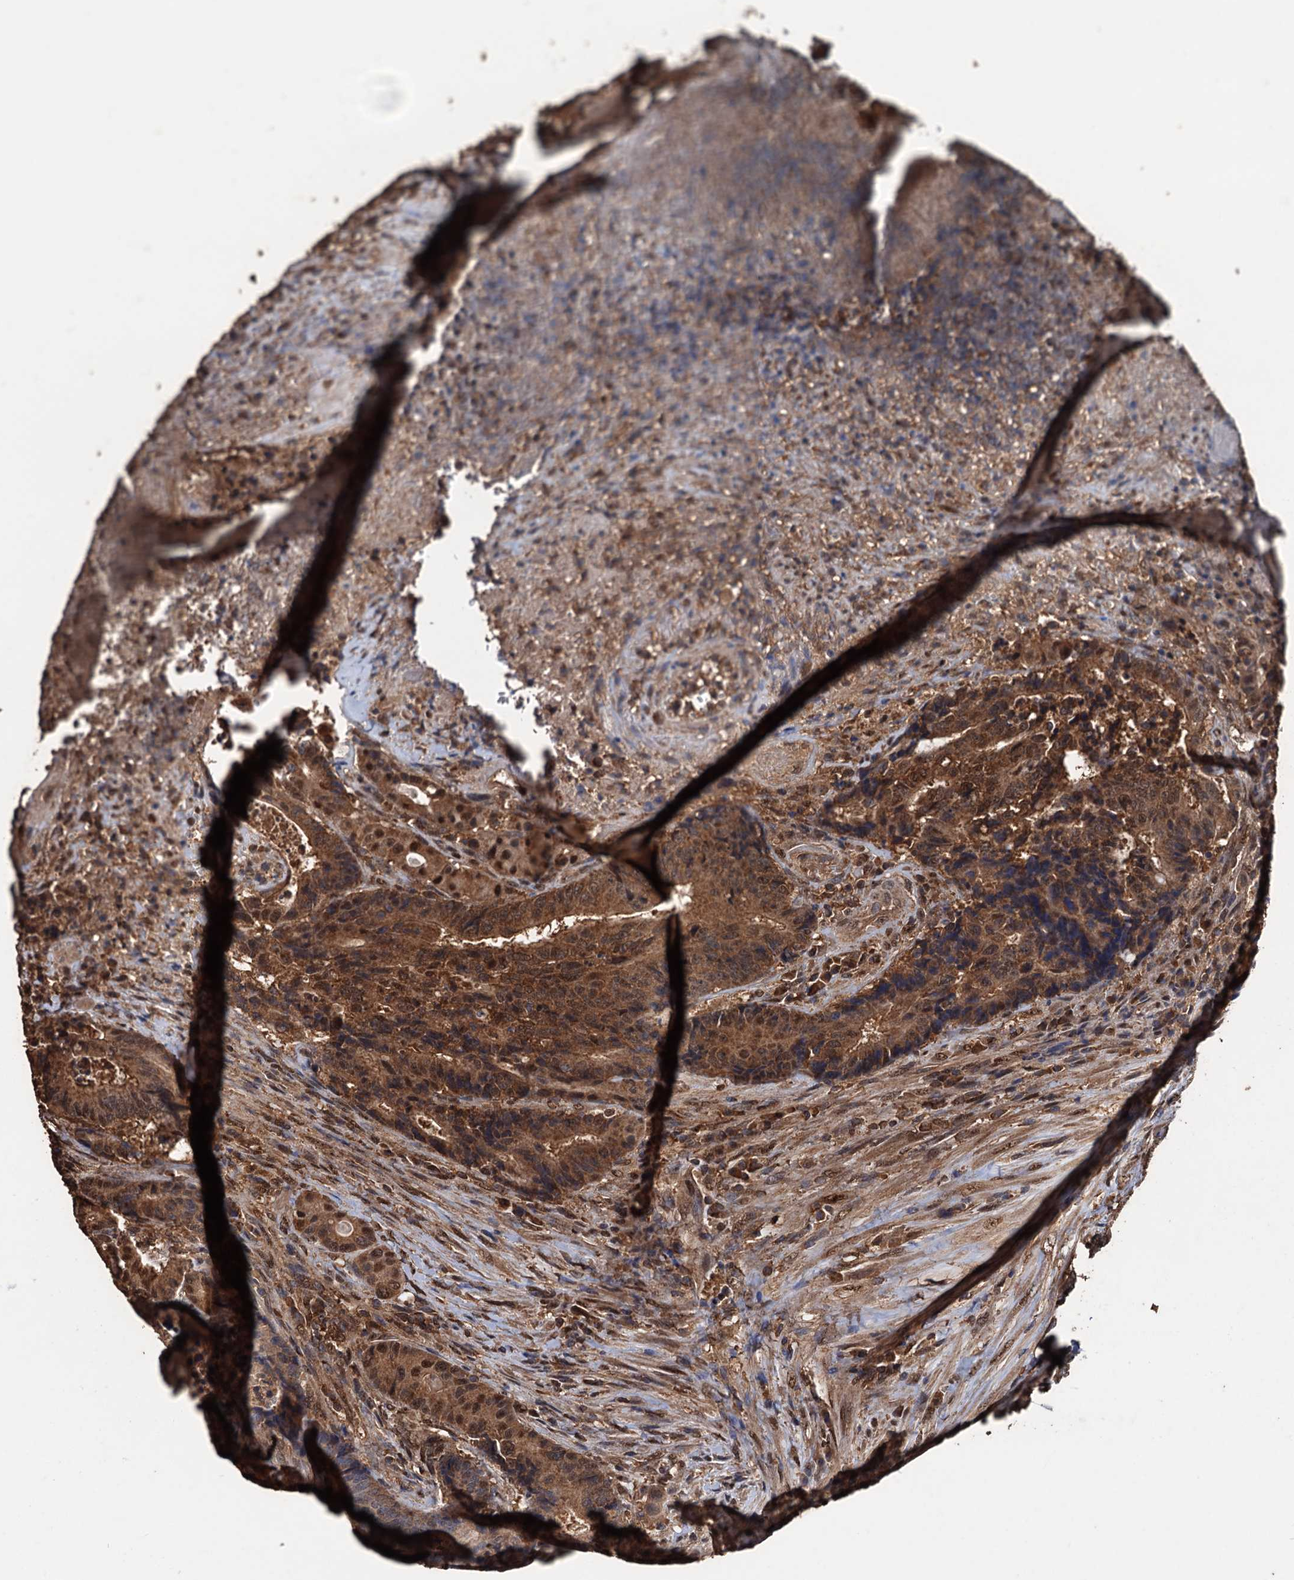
{"staining": {"intensity": "moderate", "quantity": ">75%", "location": "cytoplasmic/membranous,nuclear"}, "tissue": "colorectal cancer", "cell_type": "Tumor cells", "image_type": "cancer", "snomed": [{"axis": "morphology", "description": "Adenocarcinoma, NOS"}, {"axis": "topography", "description": "Rectum"}], "caption": "This histopathology image exhibits adenocarcinoma (colorectal) stained with IHC to label a protein in brown. The cytoplasmic/membranous and nuclear of tumor cells show moderate positivity for the protein. Nuclei are counter-stained blue.", "gene": "PSMD9", "patient": {"sex": "male", "age": 69}}